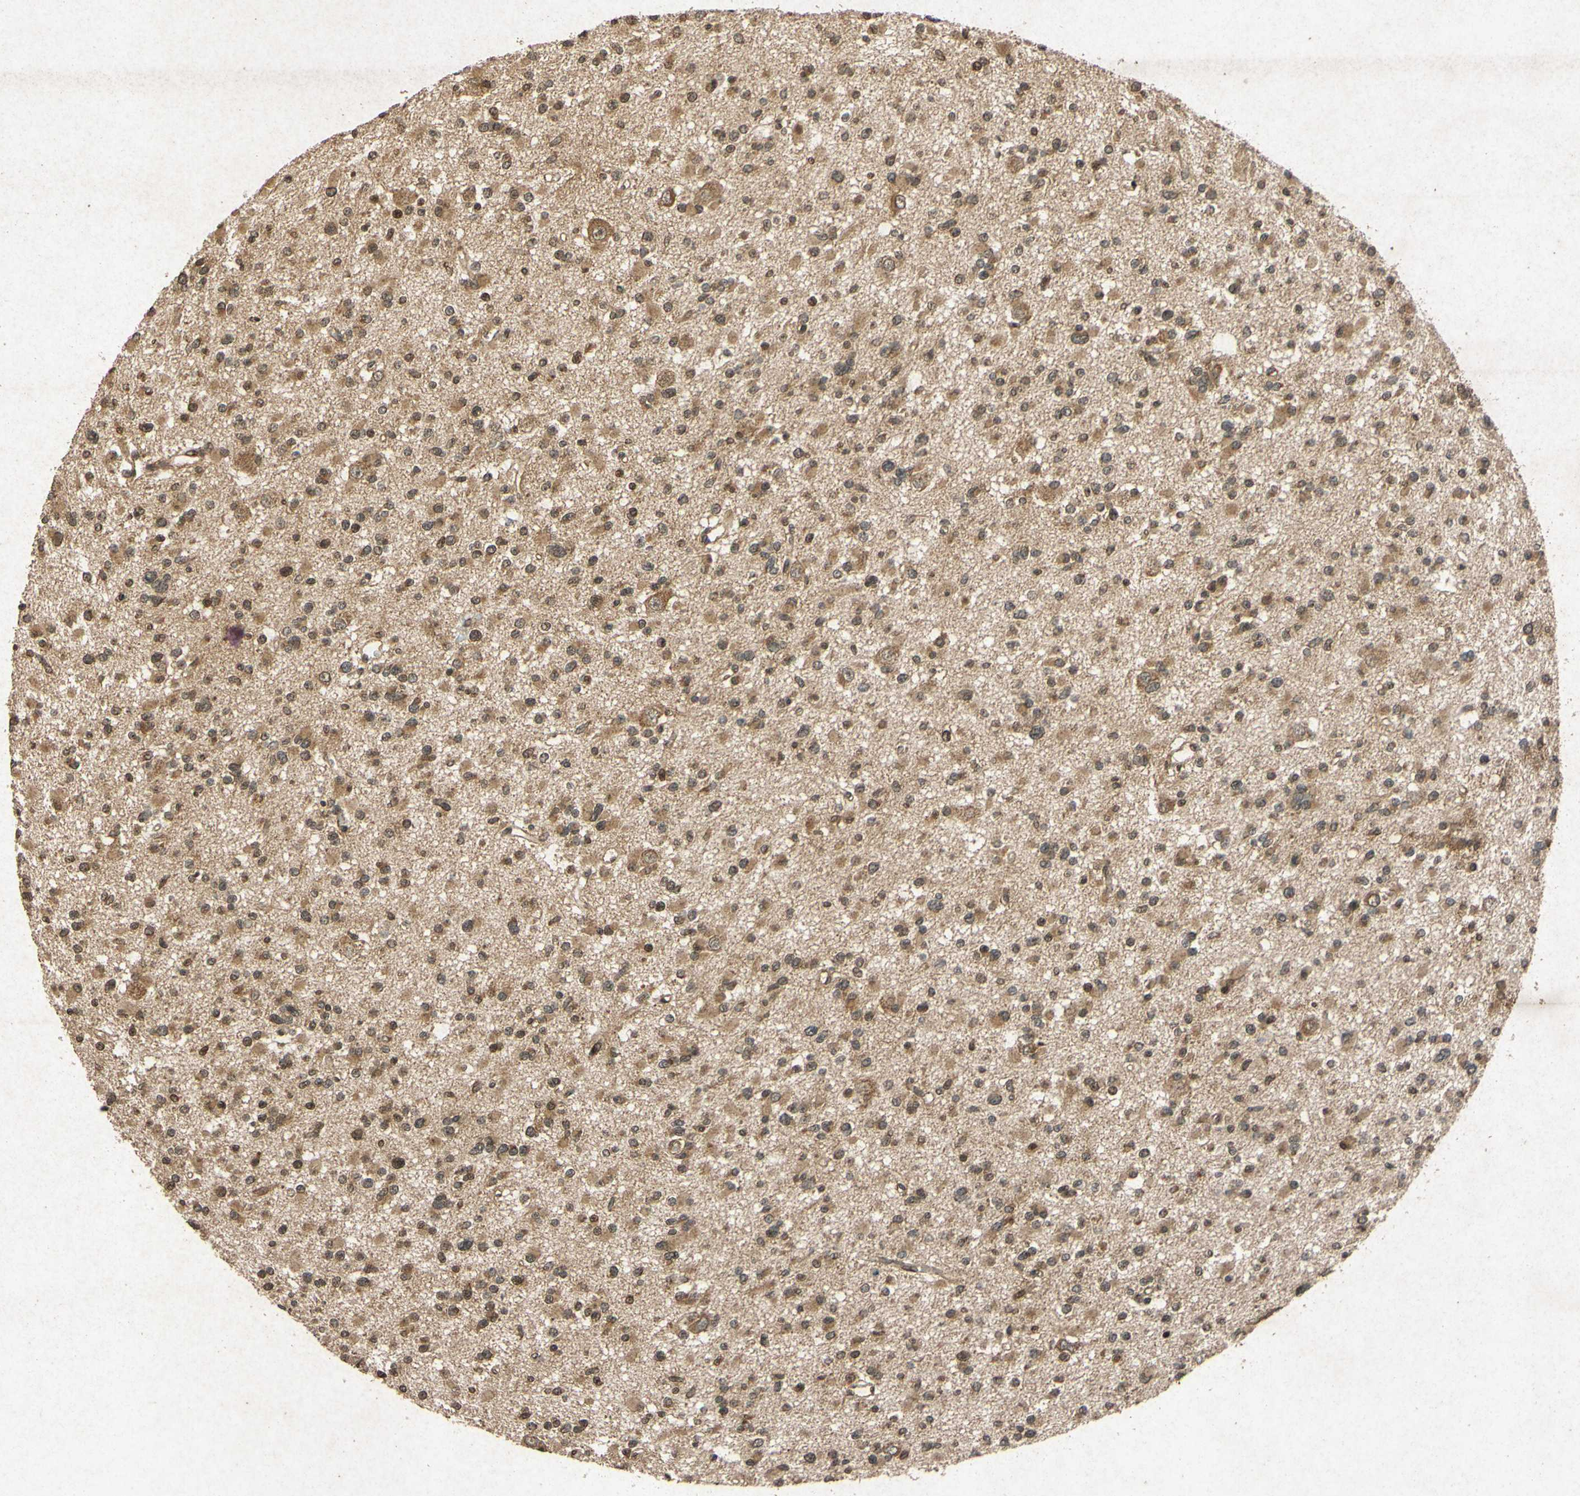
{"staining": {"intensity": "moderate", "quantity": ">75%", "location": "cytoplasmic/membranous,nuclear"}, "tissue": "glioma", "cell_type": "Tumor cells", "image_type": "cancer", "snomed": [{"axis": "morphology", "description": "Glioma, malignant, Low grade"}, {"axis": "topography", "description": "Brain"}], "caption": "Protein staining demonstrates moderate cytoplasmic/membranous and nuclear staining in about >75% of tumor cells in malignant glioma (low-grade).", "gene": "ATP6V1H", "patient": {"sex": "female", "age": 22}}